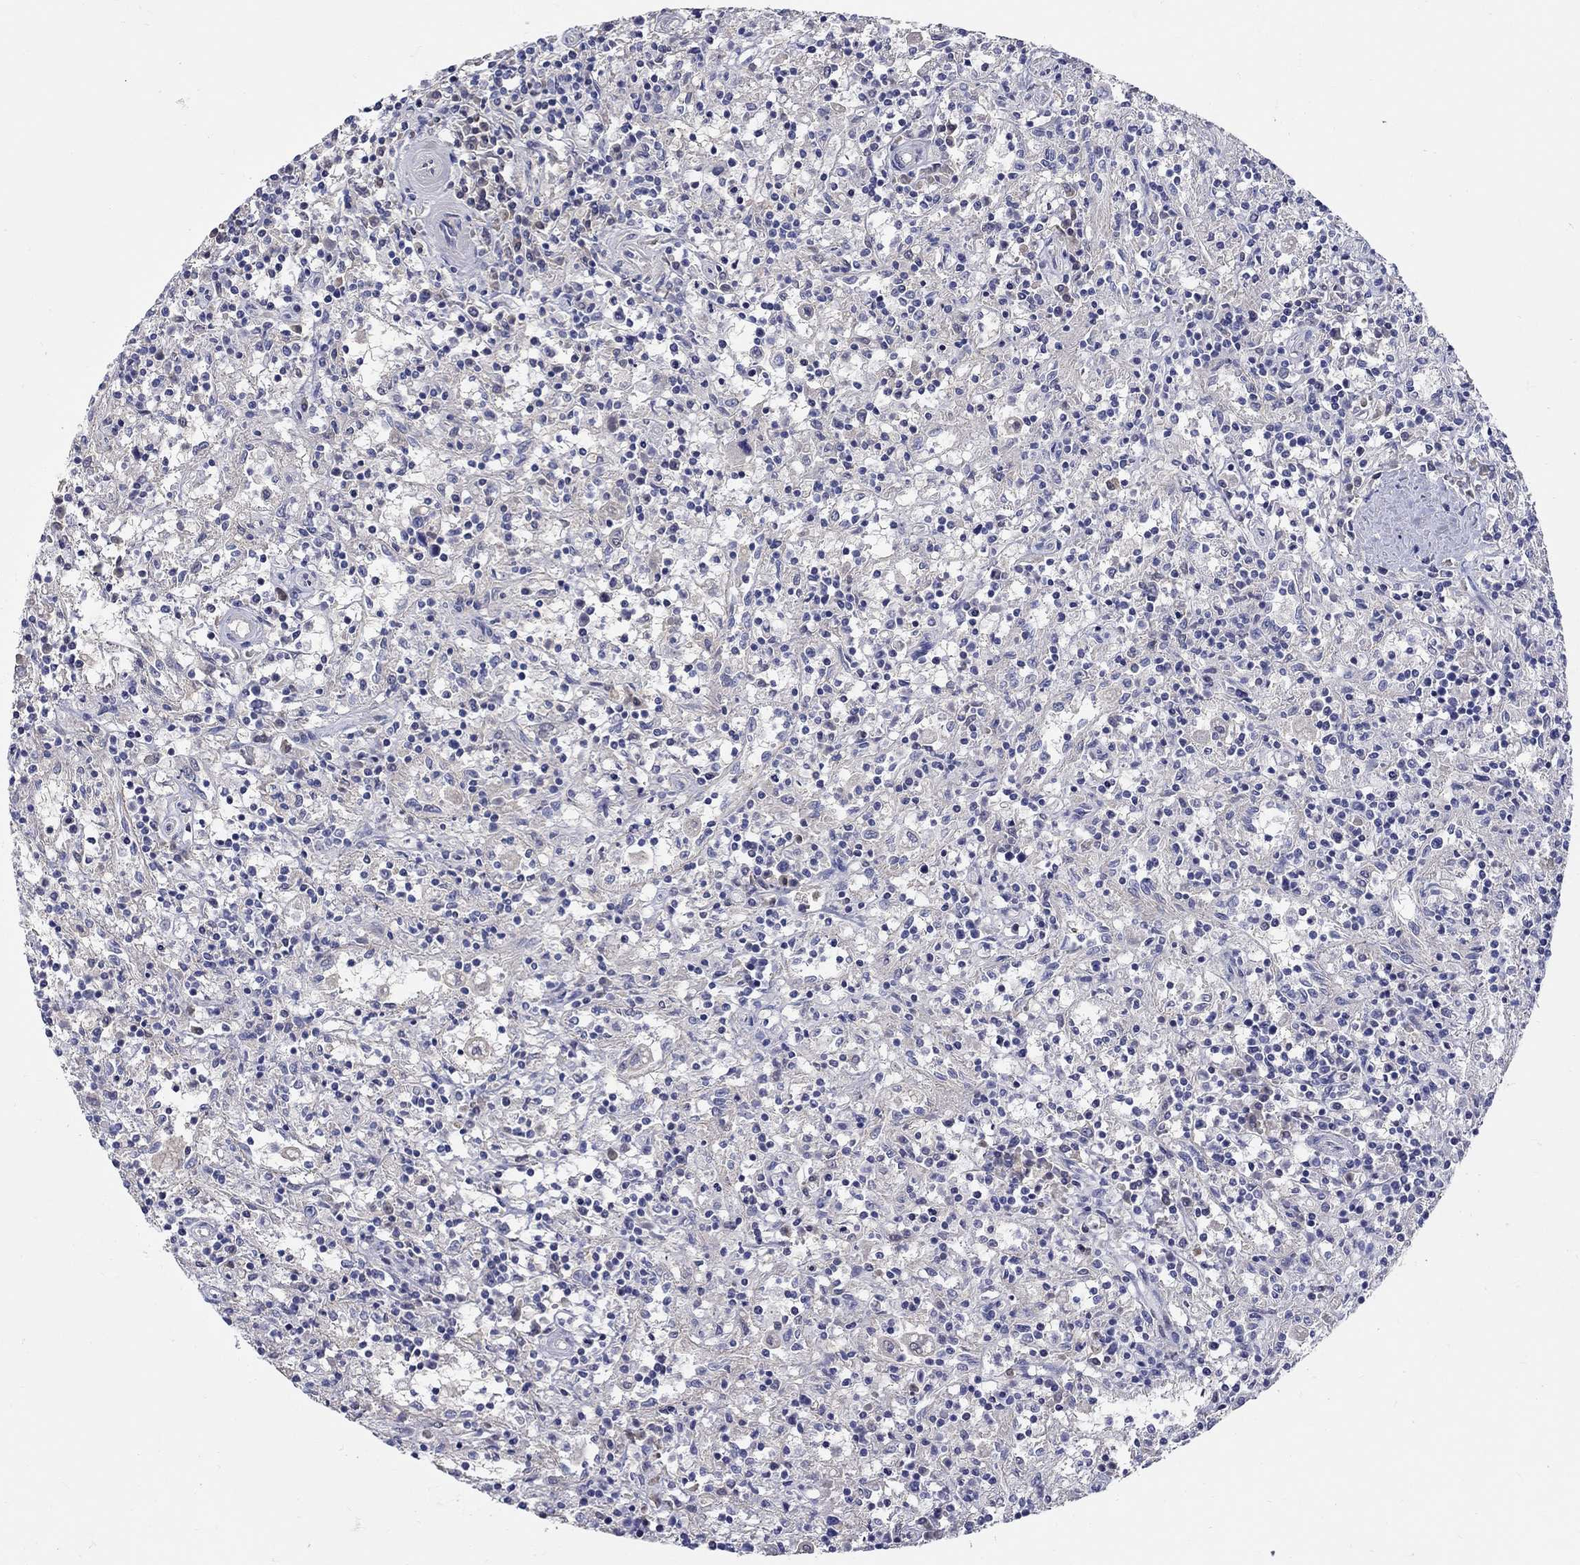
{"staining": {"intensity": "negative", "quantity": "none", "location": "none"}, "tissue": "lymphoma", "cell_type": "Tumor cells", "image_type": "cancer", "snomed": [{"axis": "morphology", "description": "Malignant lymphoma, non-Hodgkin's type, Low grade"}, {"axis": "topography", "description": "Spleen"}], "caption": "There is no significant expression in tumor cells of lymphoma.", "gene": "SLC30A3", "patient": {"sex": "male", "age": 62}}